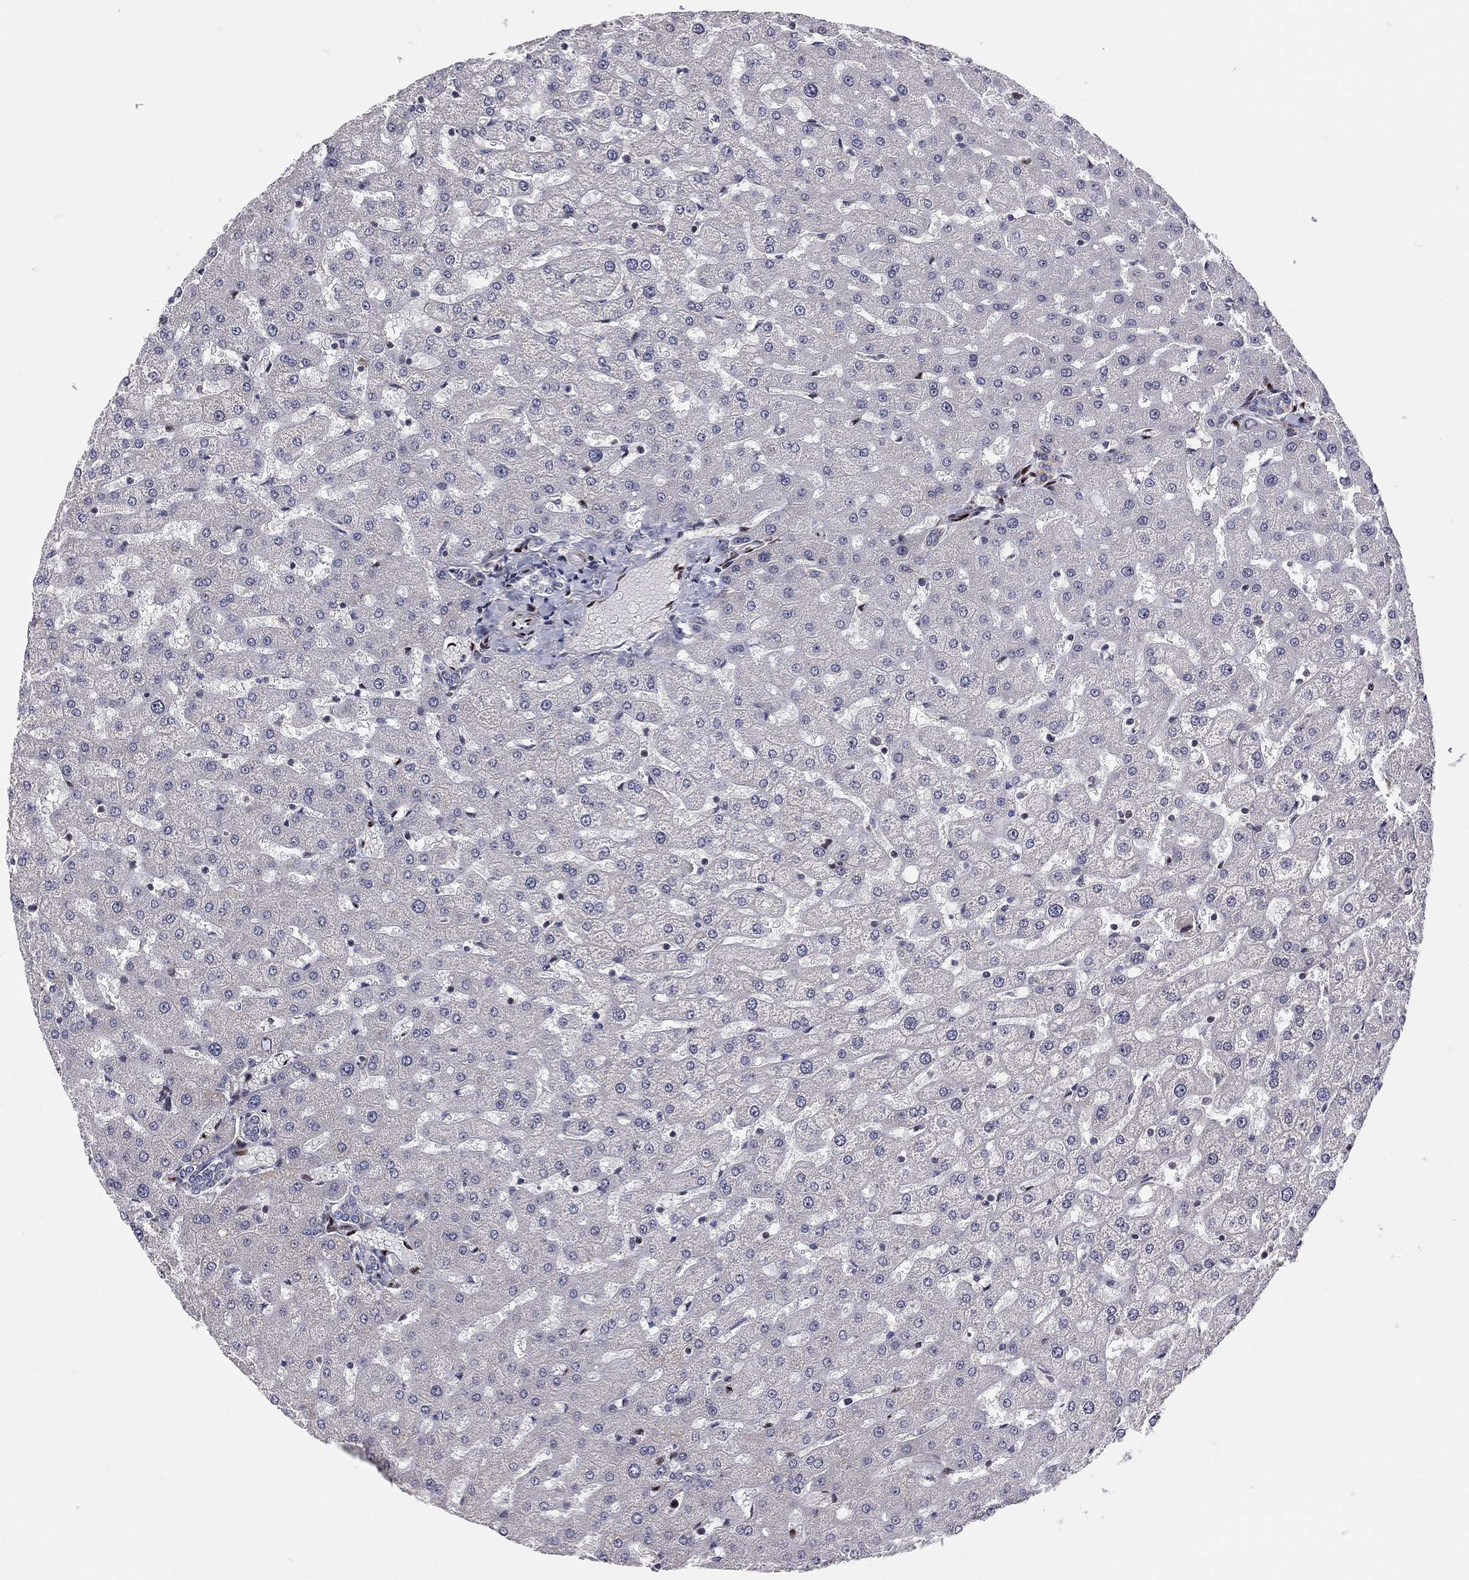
{"staining": {"intensity": "negative", "quantity": "none", "location": "none"}, "tissue": "liver", "cell_type": "Cholangiocytes", "image_type": "normal", "snomed": [{"axis": "morphology", "description": "Normal tissue, NOS"}, {"axis": "topography", "description": "Liver"}], "caption": "High magnification brightfield microscopy of normal liver stained with DAB (brown) and counterstained with hematoxylin (blue): cholangiocytes show no significant staining.", "gene": "ZEB1", "patient": {"sex": "female", "age": 50}}